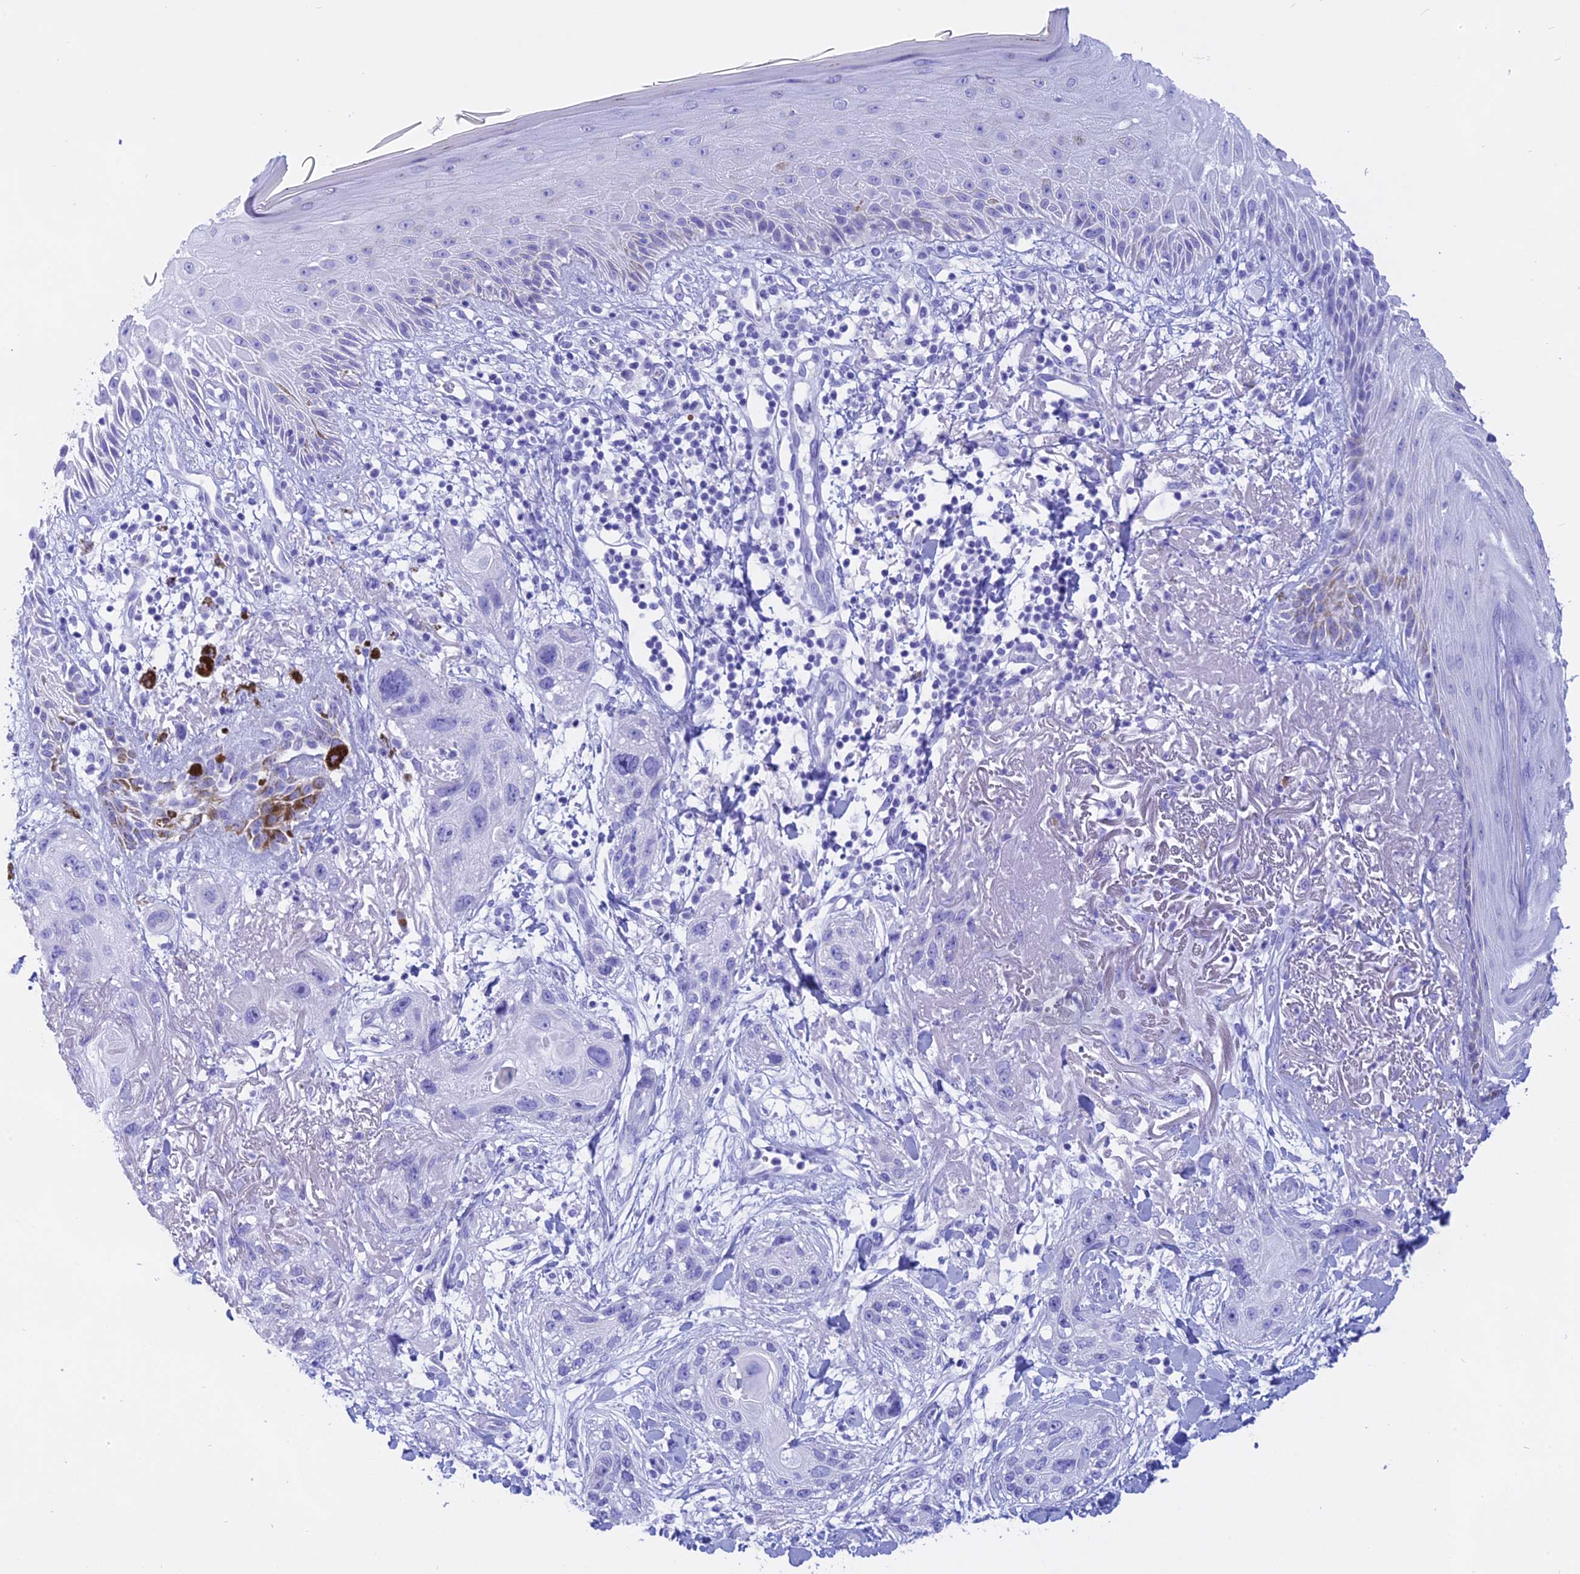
{"staining": {"intensity": "negative", "quantity": "none", "location": "none"}, "tissue": "skin cancer", "cell_type": "Tumor cells", "image_type": "cancer", "snomed": [{"axis": "morphology", "description": "Normal tissue, NOS"}, {"axis": "morphology", "description": "Squamous cell carcinoma, NOS"}, {"axis": "topography", "description": "Skin"}], "caption": "Micrograph shows no protein positivity in tumor cells of skin cancer tissue. (DAB IHC visualized using brightfield microscopy, high magnification).", "gene": "ISCA1", "patient": {"sex": "male", "age": 72}}